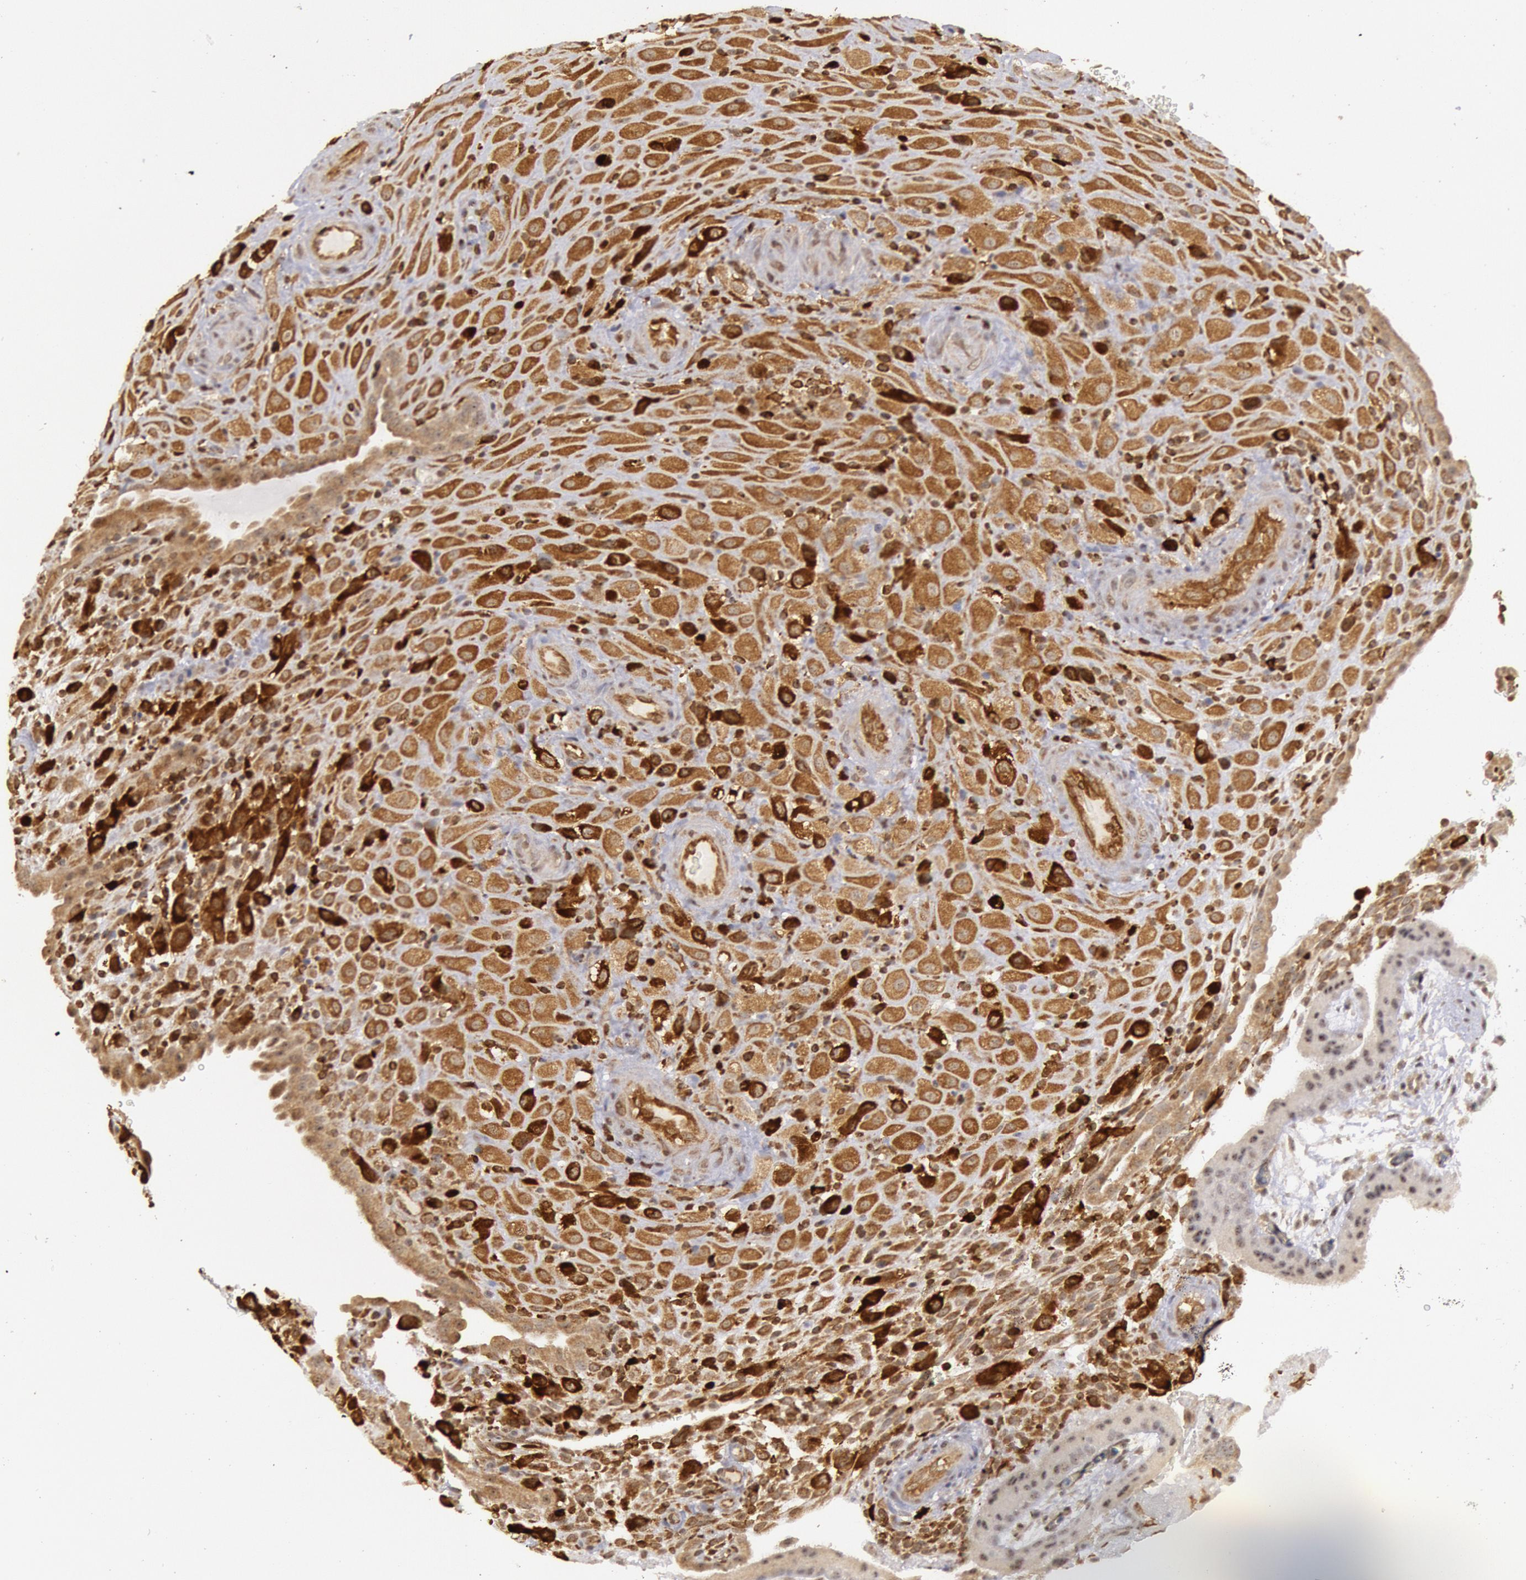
{"staining": {"intensity": "strong", "quantity": ">75%", "location": "cytoplasmic/membranous"}, "tissue": "placenta", "cell_type": "Decidual cells", "image_type": "normal", "snomed": [{"axis": "morphology", "description": "Normal tissue, NOS"}, {"axis": "topography", "description": "Placenta"}], "caption": "Placenta stained for a protein (brown) exhibits strong cytoplasmic/membranous positive positivity in about >75% of decidual cells.", "gene": "ENSG00000250264", "patient": {"sex": "female", "age": 19}}